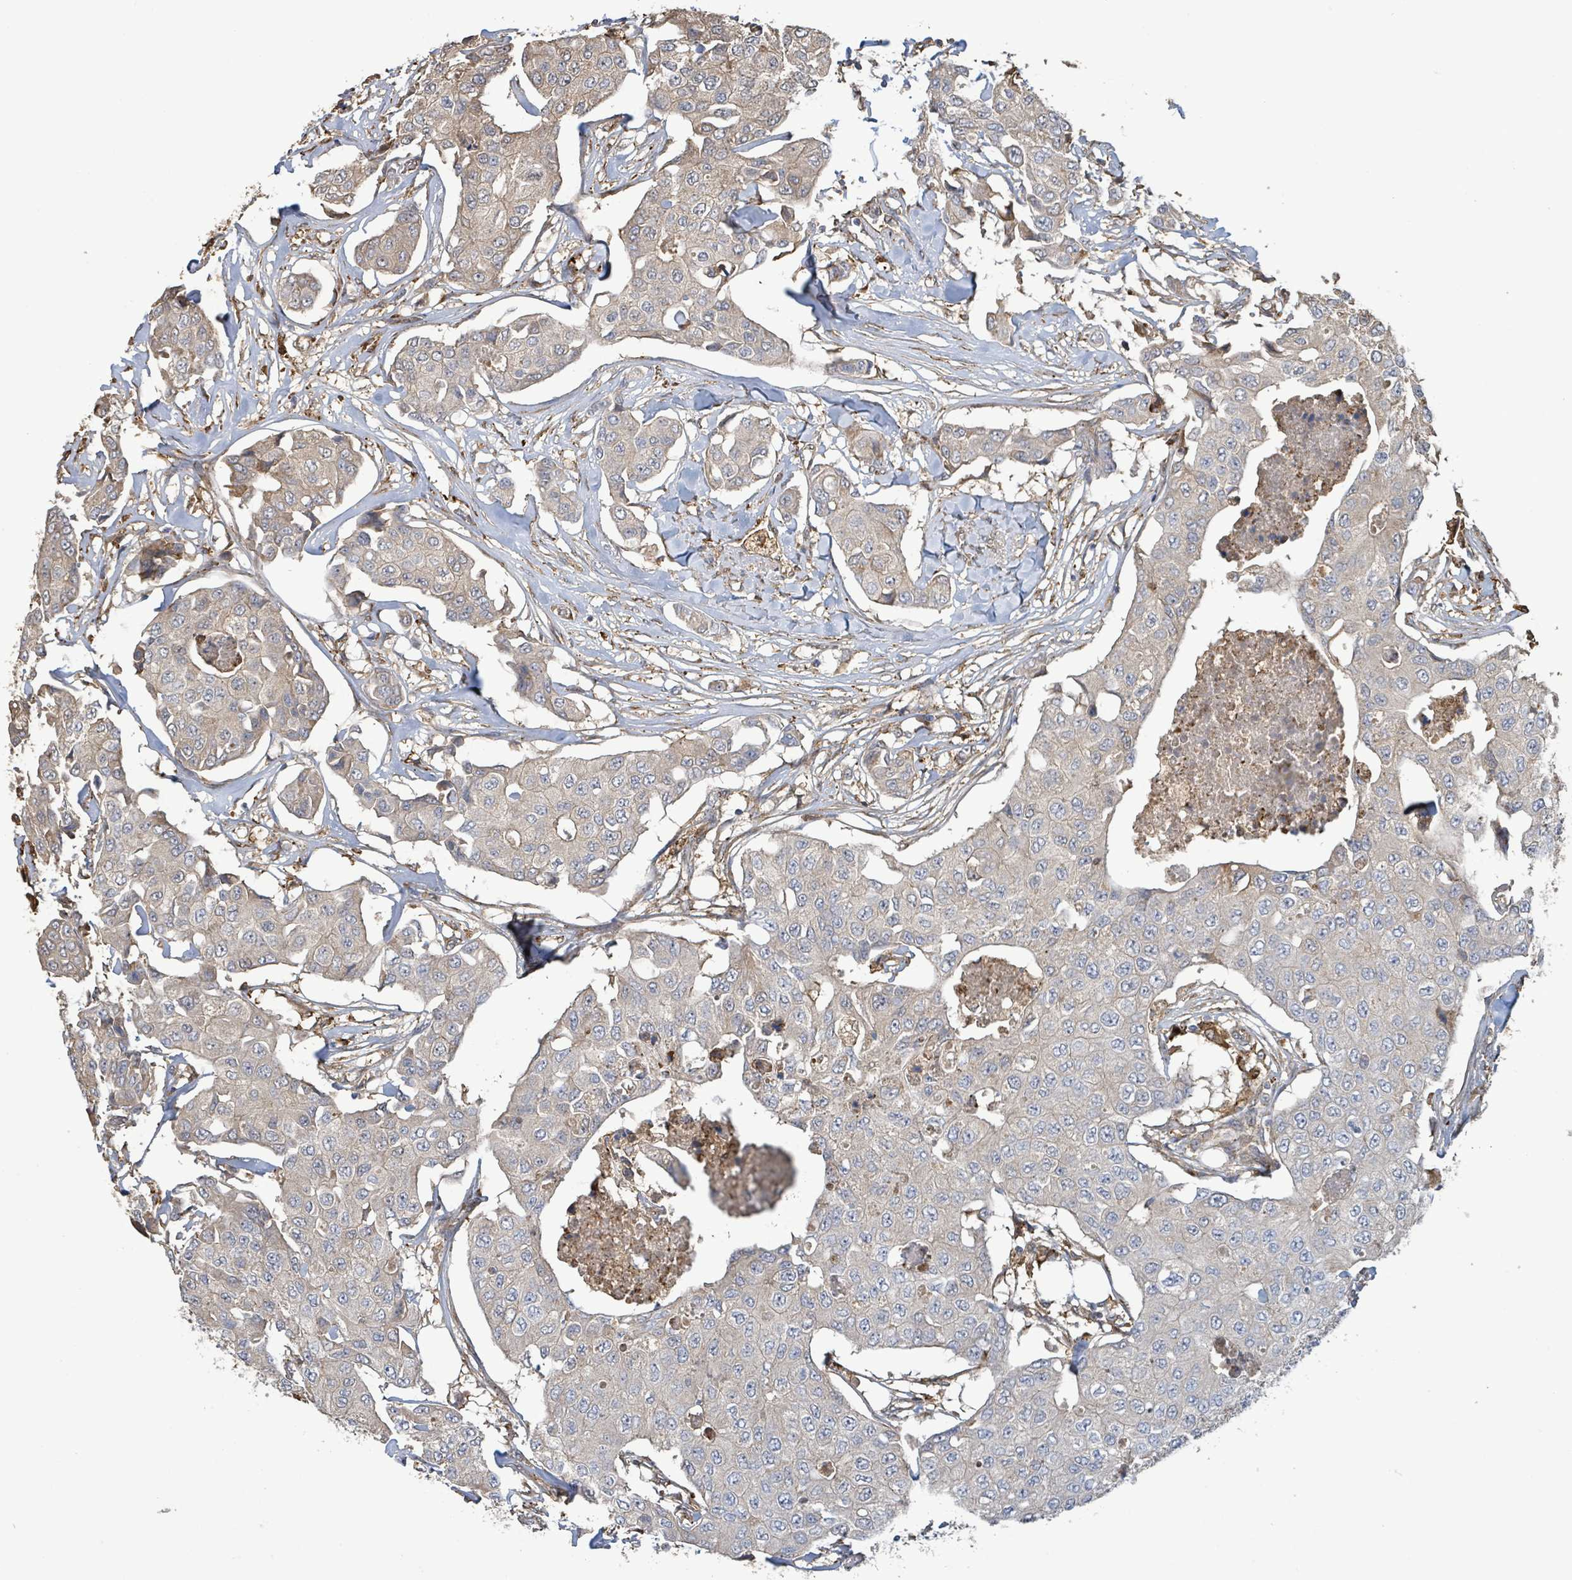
{"staining": {"intensity": "weak", "quantity": "<25%", "location": "cytoplasmic/membranous"}, "tissue": "breast cancer", "cell_type": "Tumor cells", "image_type": "cancer", "snomed": [{"axis": "morphology", "description": "Duct carcinoma"}, {"axis": "topography", "description": "Breast"}, {"axis": "topography", "description": "Lymph node"}], "caption": "The immunohistochemistry (IHC) histopathology image has no significant staining in tumor cells of breast cancer tissue. Brightfield microscopy of IHC stained with DAB (brown) and hematoxylin (blue), captured at high magnification.", "gene": "ARPIN", "patient": {"sex": "female", "age": 80}}